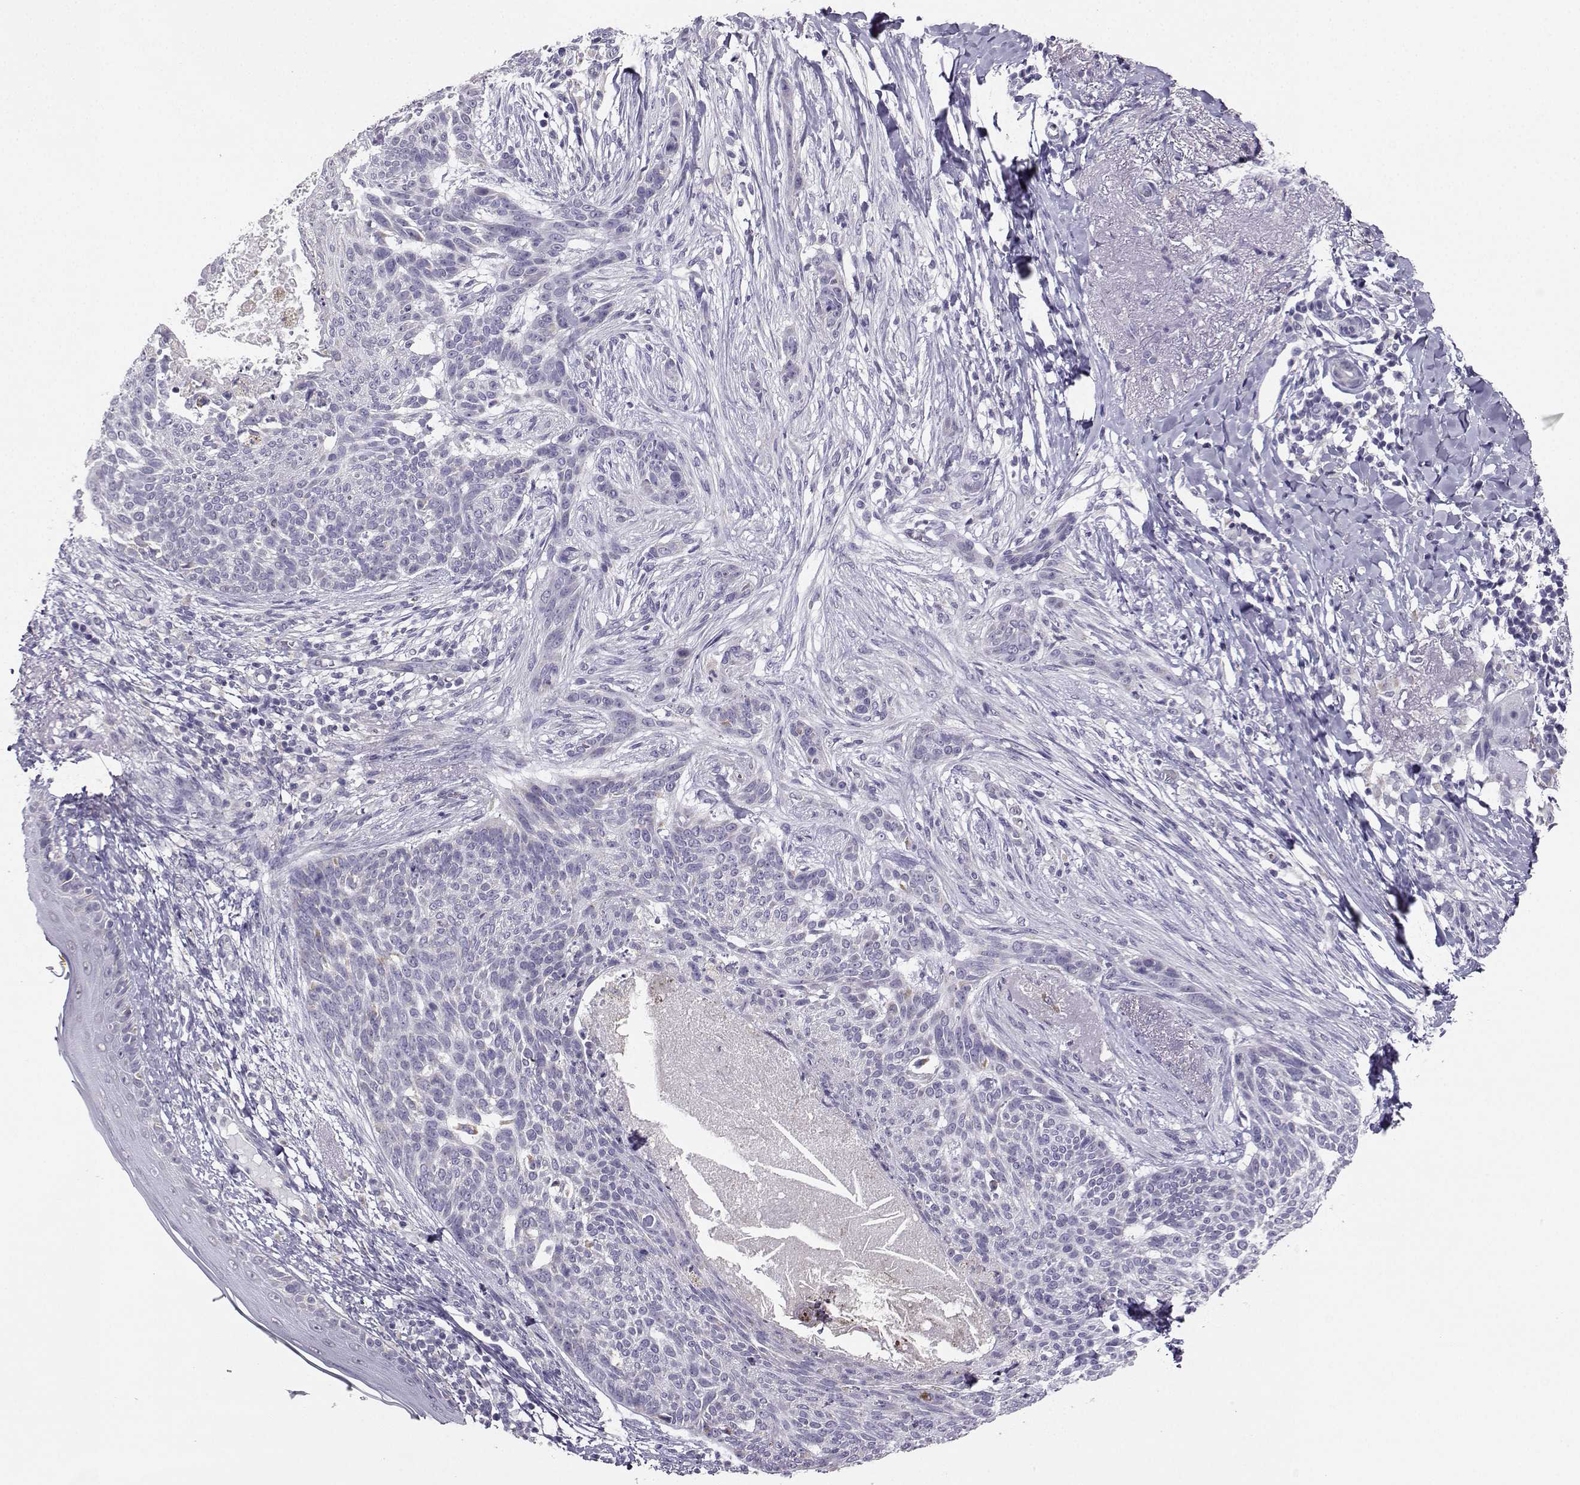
{"staining": {"intensity": "negative", "quantity": "none", "location": "none"}, "tissue": "skin cancer", "cell_type": "Tumor cells", "image_type": "cancer", "snomed": [{"axis": "morphology", "description": "Normal tissue, NOS"}, {"axis": "morphology", "description": "Basal cell carcinoma"}, {"axis": "topography", "description": "Skin"}], "caption": "Skin cancer (basal cell carcinoma) stained for a protein using immunohistochemistry (IHC) demonstrates no staining tumor cells.", "gene": "AVP", "patient": {"sex": "male", "age": 84}}